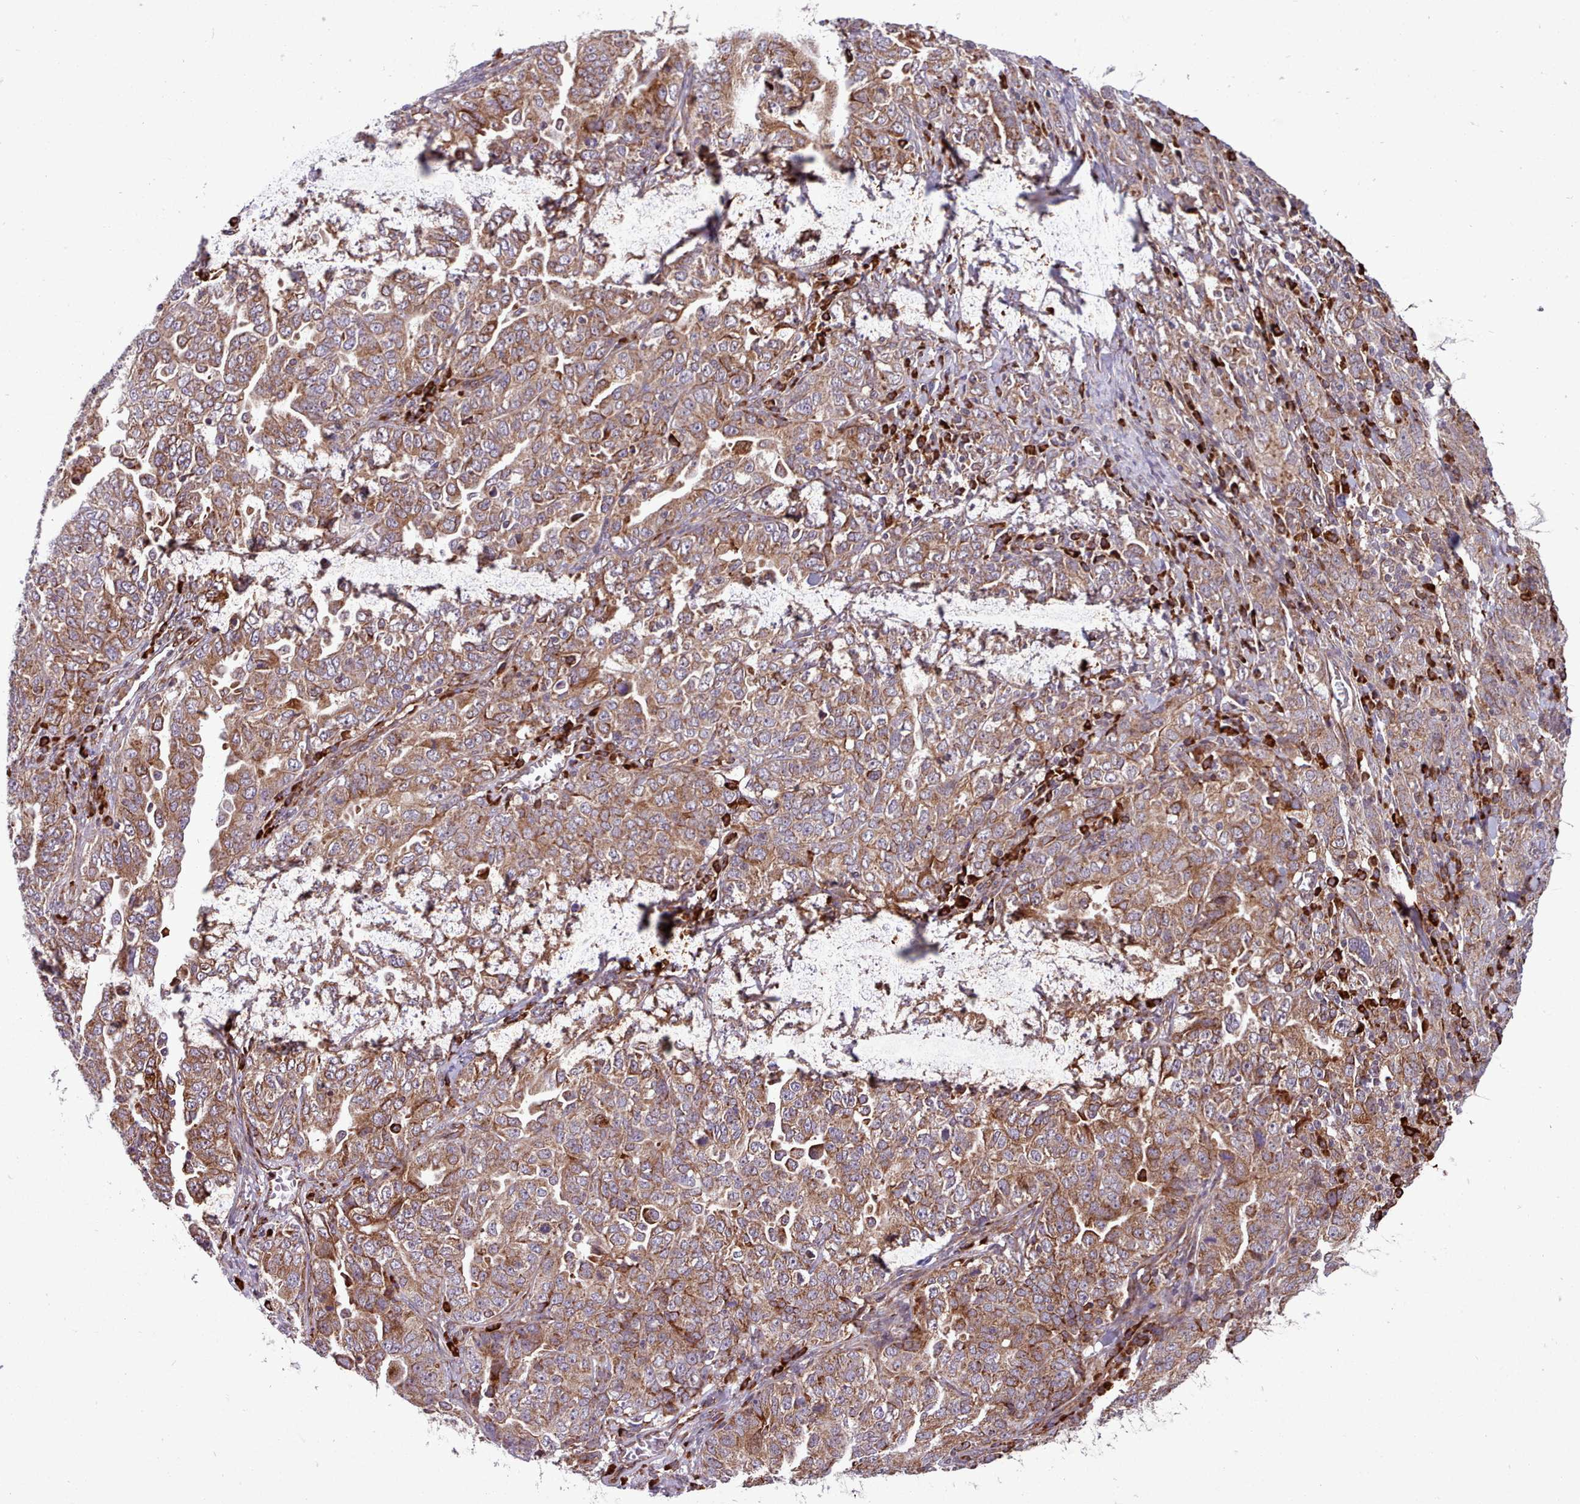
{"staining": {"intensity": "moderate", "quantity": ">75%", "location": "cytoplasmic/membranous"}, "tissue": "ovarian cancer", "cell_type": "Tumor cells", "image_type": "cancer", "snomed": [{"axis": "morphology", "description": "Carcinoma, endometroid"}, {"axis": "topography", "description": "Ovary"}], "caption": "The photomicrograph demonstrates staining of ovarian cancer, revealing moderate cytoplasmic/membranous protein staining (brown color) within tumor cells.", "gene": "TTLL3", "patient": {"sex": "female", "age": 62}}